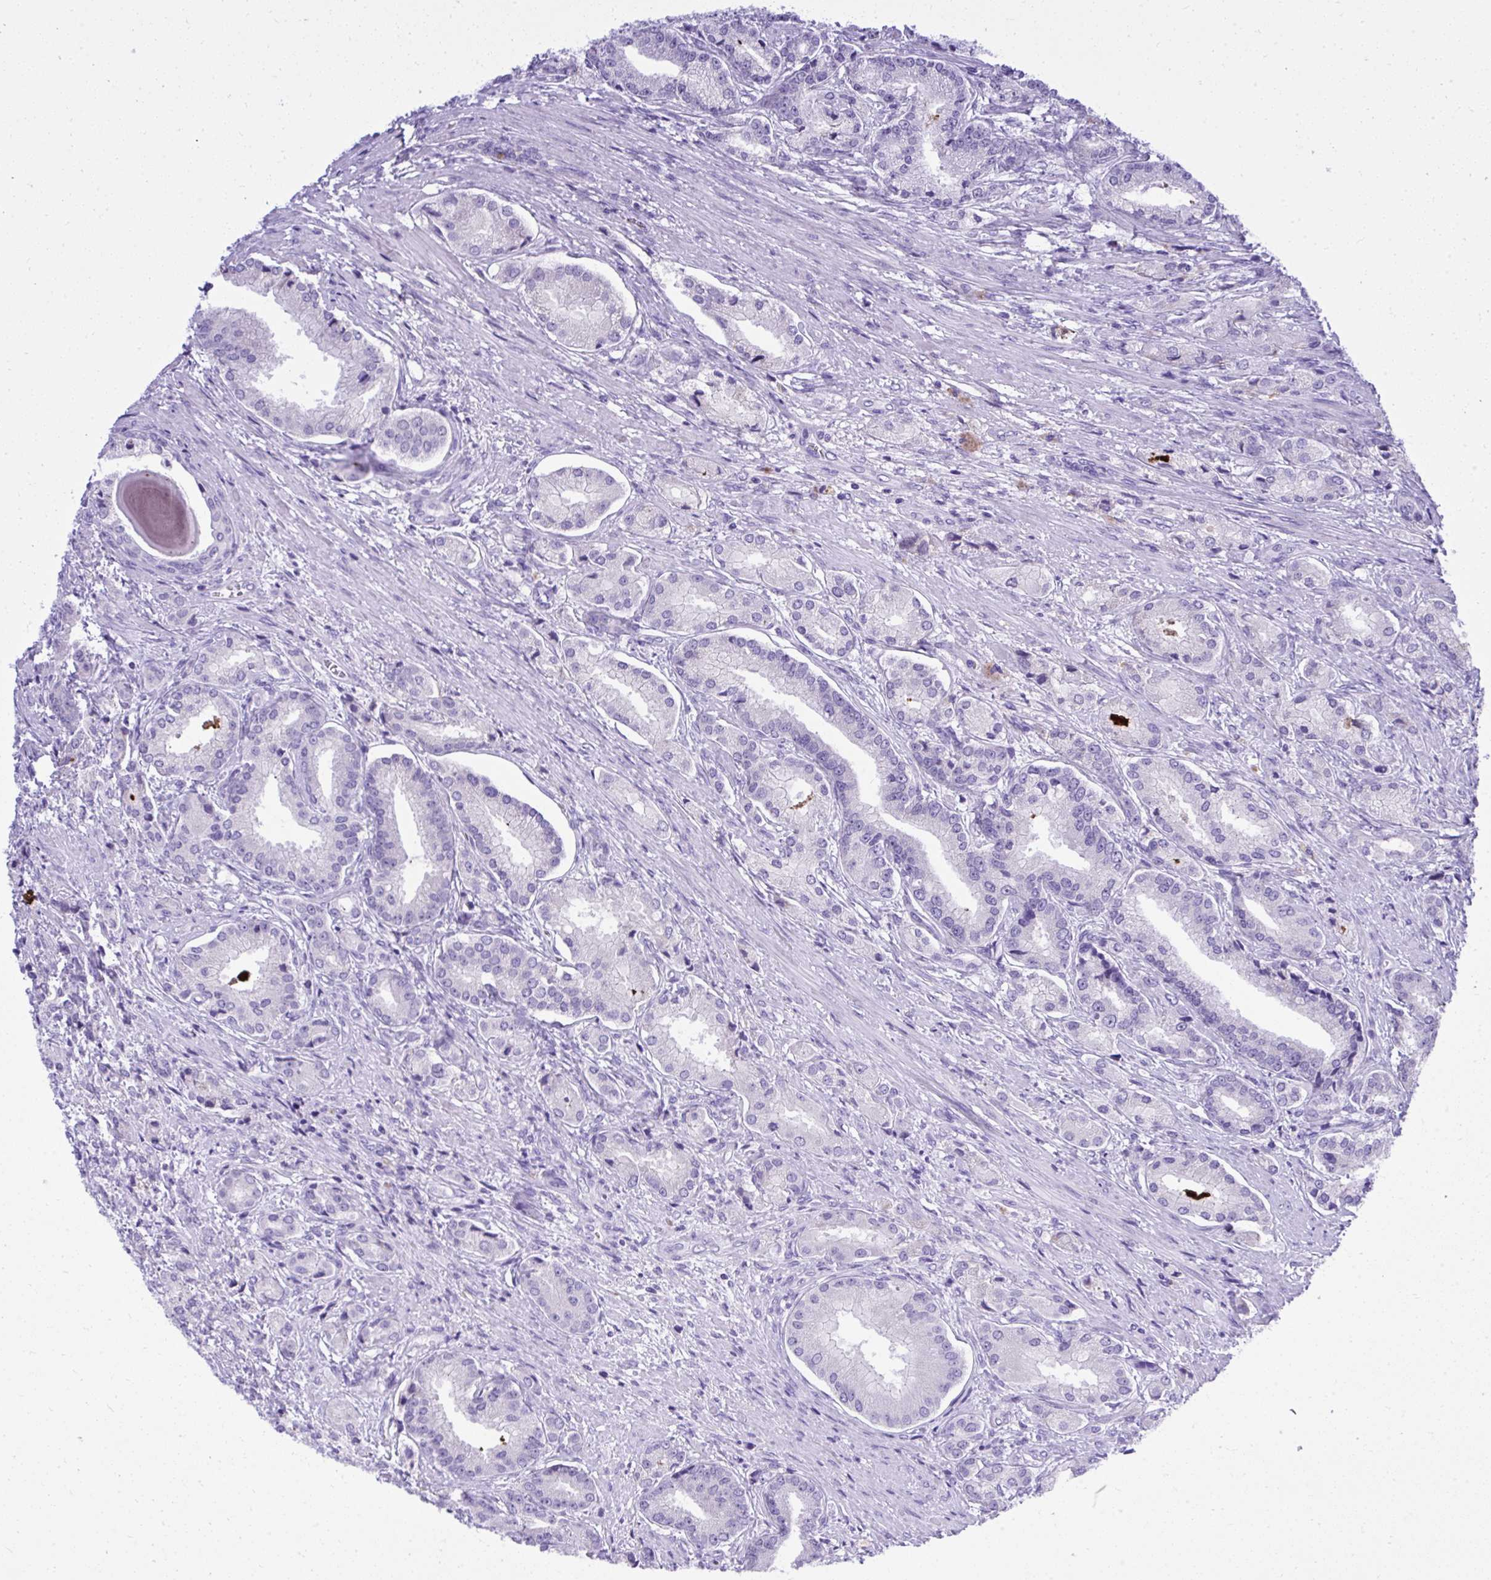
{"staining": {"intensity": "negative", "quantity": "none", "location": "none"}, "tissue": "prostate cancer", "cell_type": "Tumor cells", "image_type": "cancer", "snomed": [{"axis": "morphology", "description": "Adenocarcinoma, High grade"}, {"axis": "topography", "description": "Prostate and seminal vesicle, NOS"}], "caption": "Protein analysis of prostate high-grade adenocarcinoma demonstrates no significant expression in tumor cells.", "gene": "ST6GALNAC3", "patient": {"sex": "male", "age": 61}}